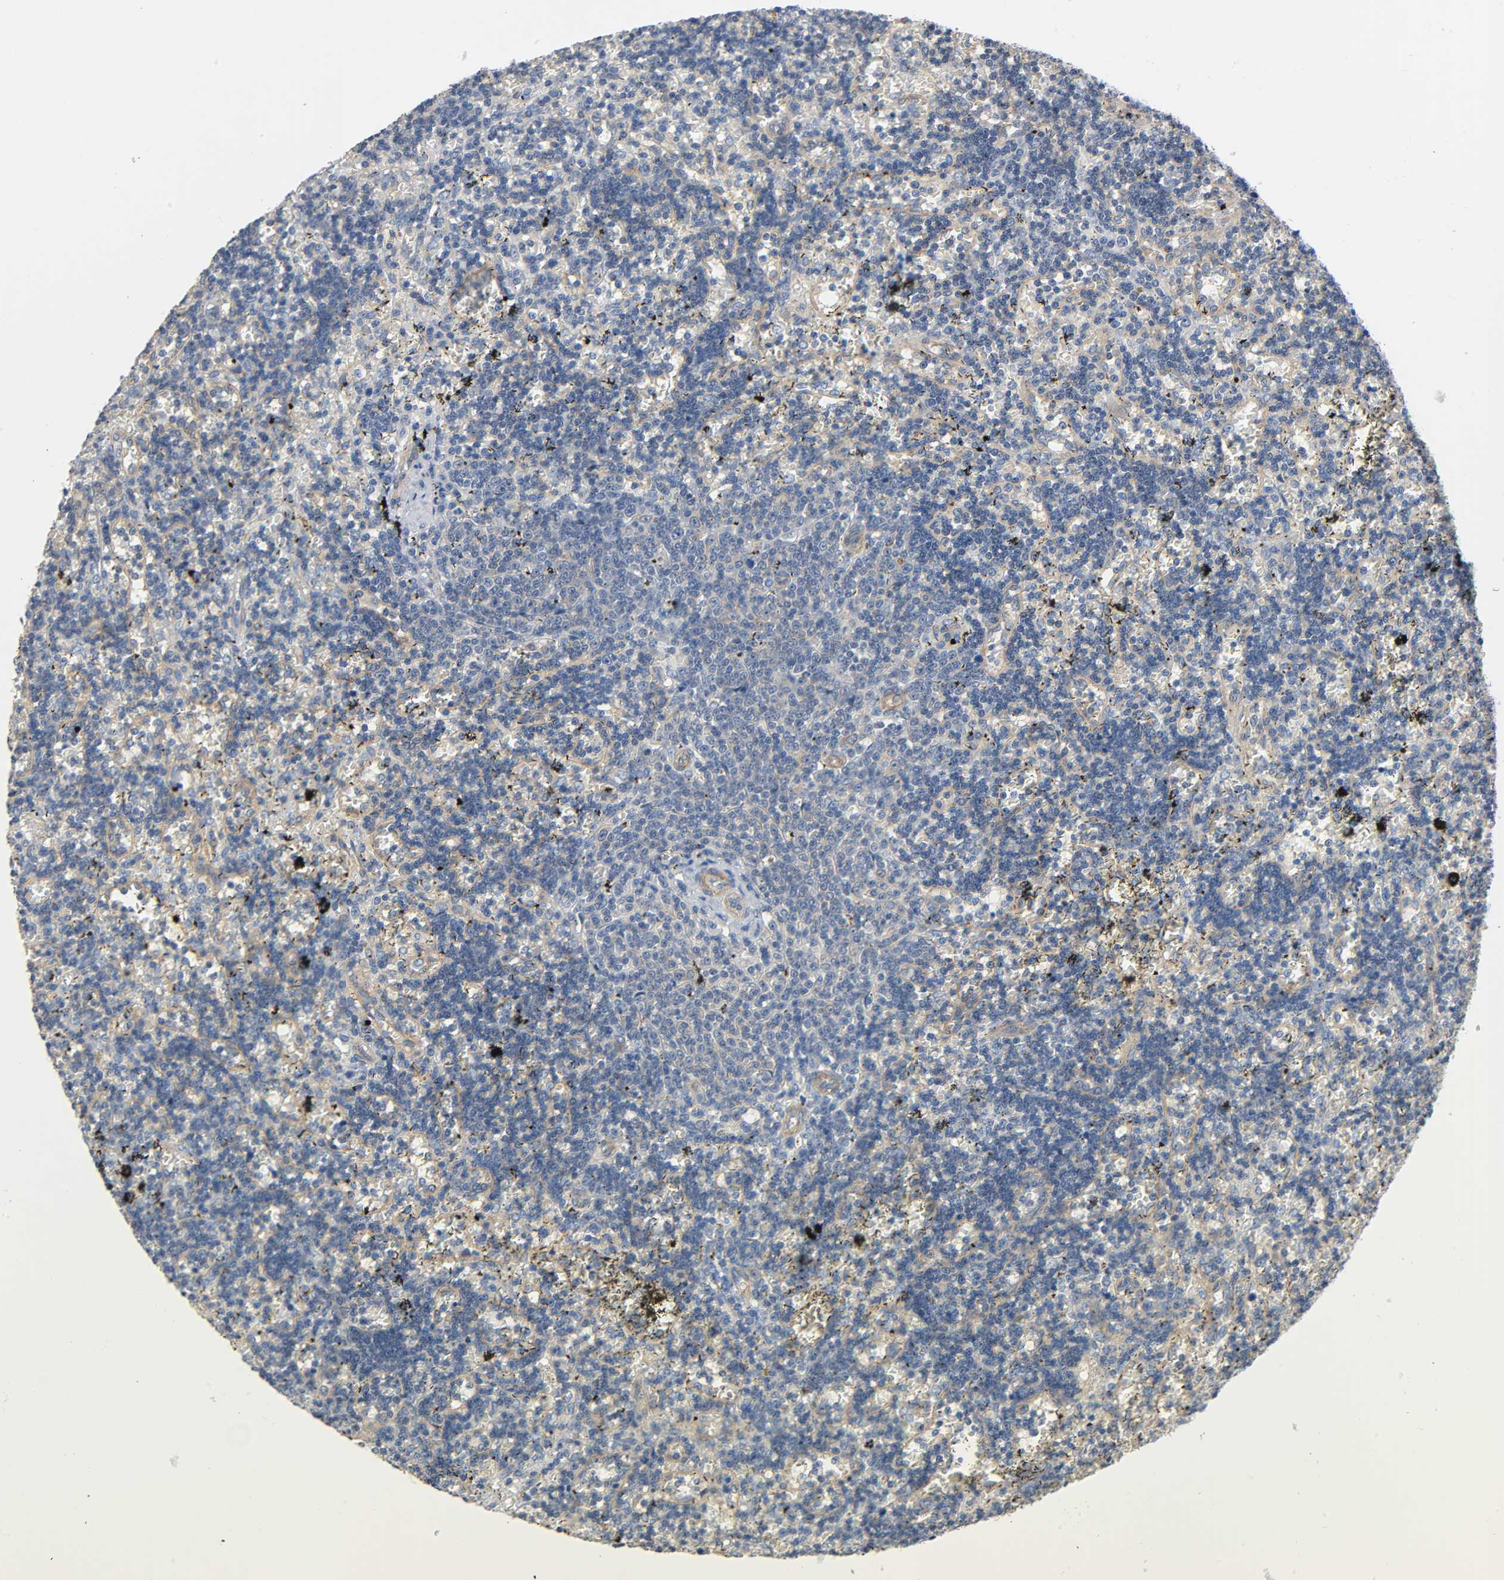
{"staining": {"intensity": "weak", "quantity": "25%-75%", "location": "cytoplasmic/membranous"}, "tissue": "lymphoma", "cell_type": "Tumor cells", "image_type": "cancer", "snomed": [{"axis": "morphology", "description": "Malignant lymphoma, non-Hodgkin's type, Low grade"}, {"axis": "topography", "description": "Spleen"}], "caption": "Human malignant lymphoma, non-Hodgkin's type (low-grade) stained with a brown dye demonstrates weak cytoplasmic/membranous positive positivity in about 25%-75% of tumor cells.", "gene": "ARPC1A", "patient": {"sex": "male", "age": 60}}